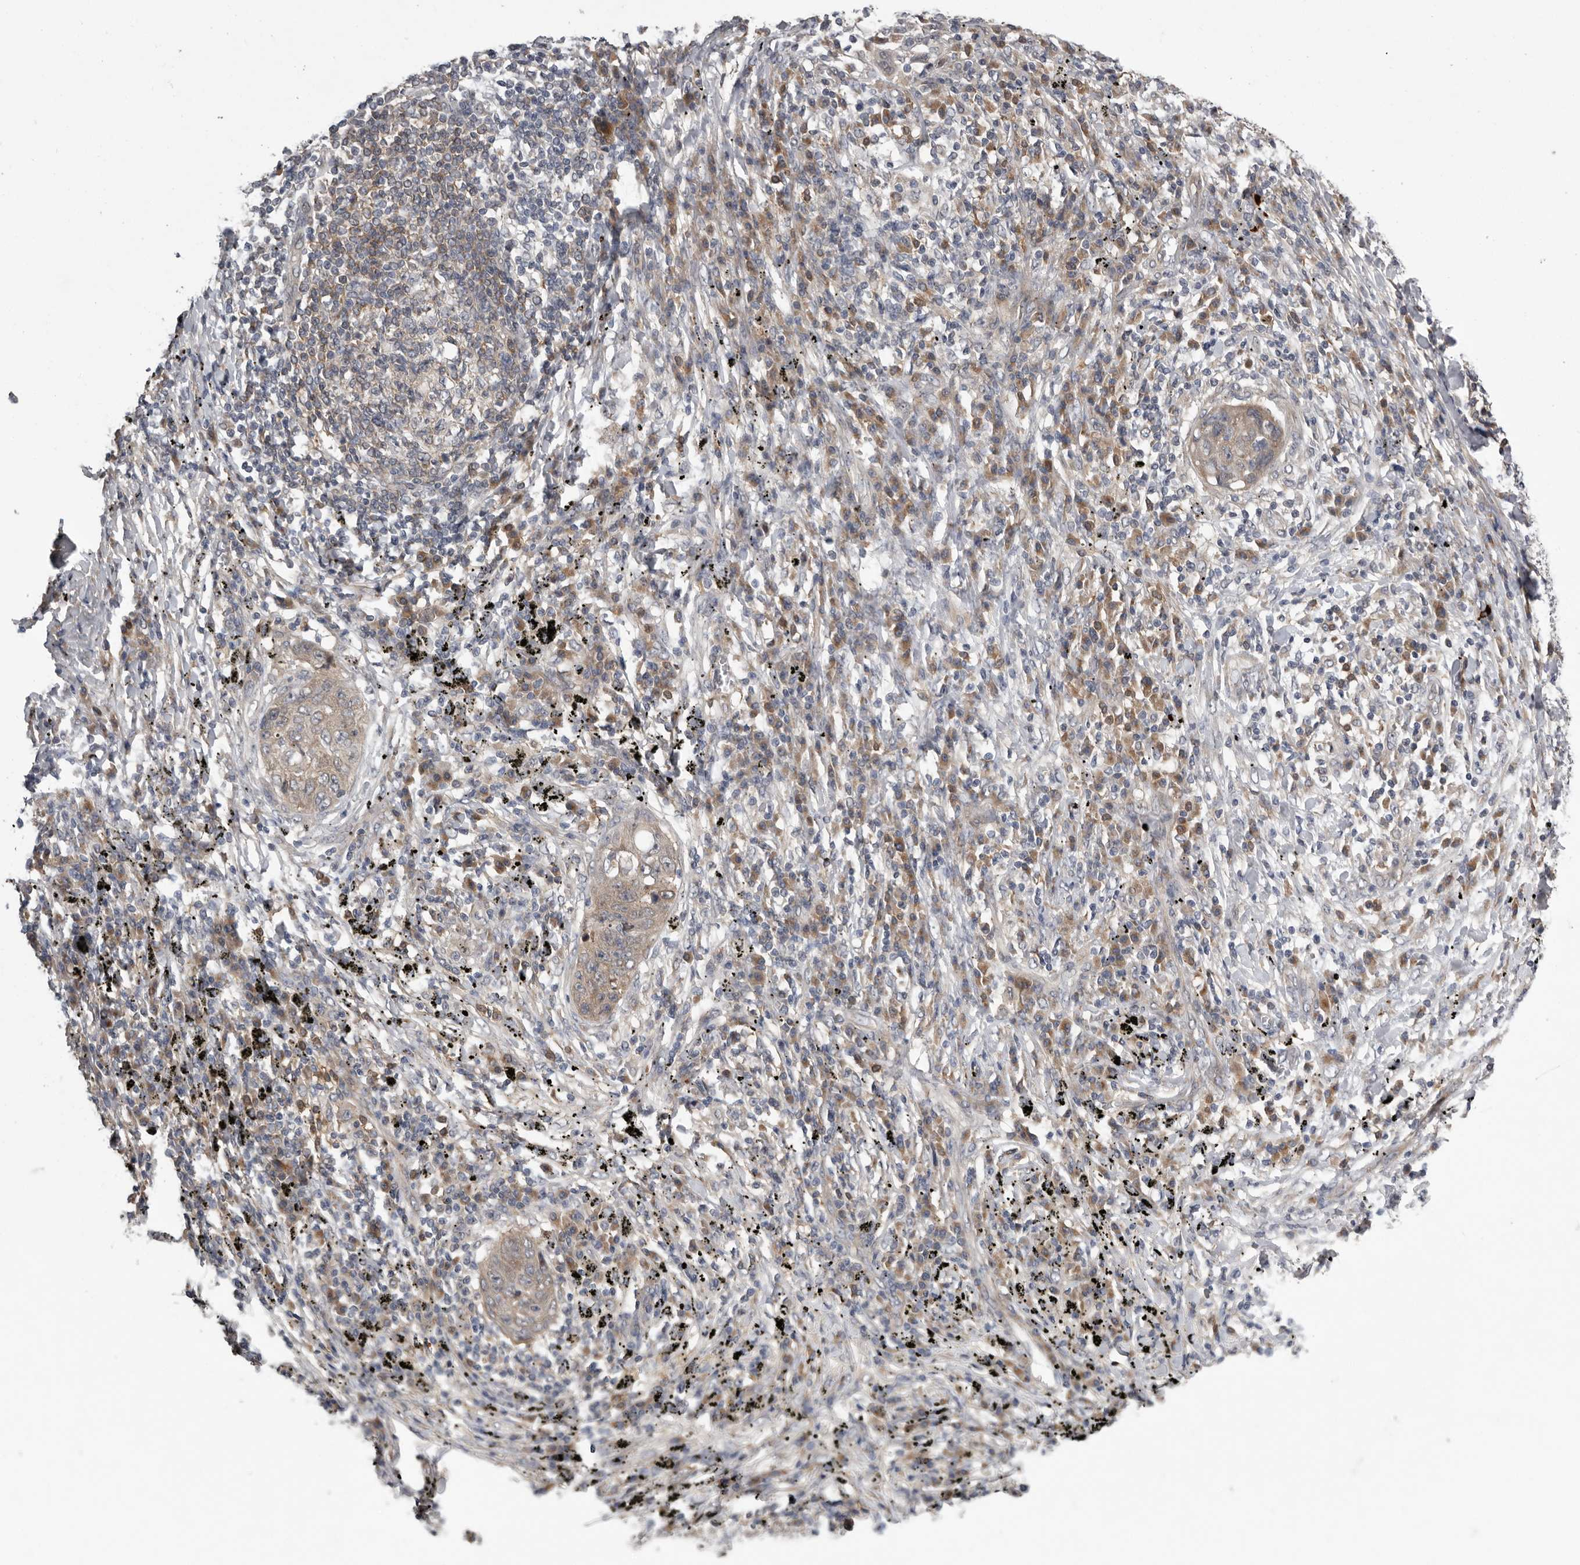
{"staining": {"intensity": "weak", "quantity": "25%-75%", "location": "cytoplasmic/membranous"}, "tissue": "lung cancer", "cell_type": "Tumor cells", "image_type": "cancer", "snomed": [{"axis": "morphology", "description": "Squamous cell carcinoma, NOS"}, {"axis": "topography", "description": "Lung"}], "caption": "High-magnification brightfield microscopy of lung cancer stained with DAB (3,3'-diaminobenzidine) (brown) and counterstained with hematoxylin (blue). tumor cells exhibit weak cytoplasmic/membranous positivity is present in about25%-75% of cells.", "gene": "RALGPS2", "patient": {"sex": "female", "age": 63}}